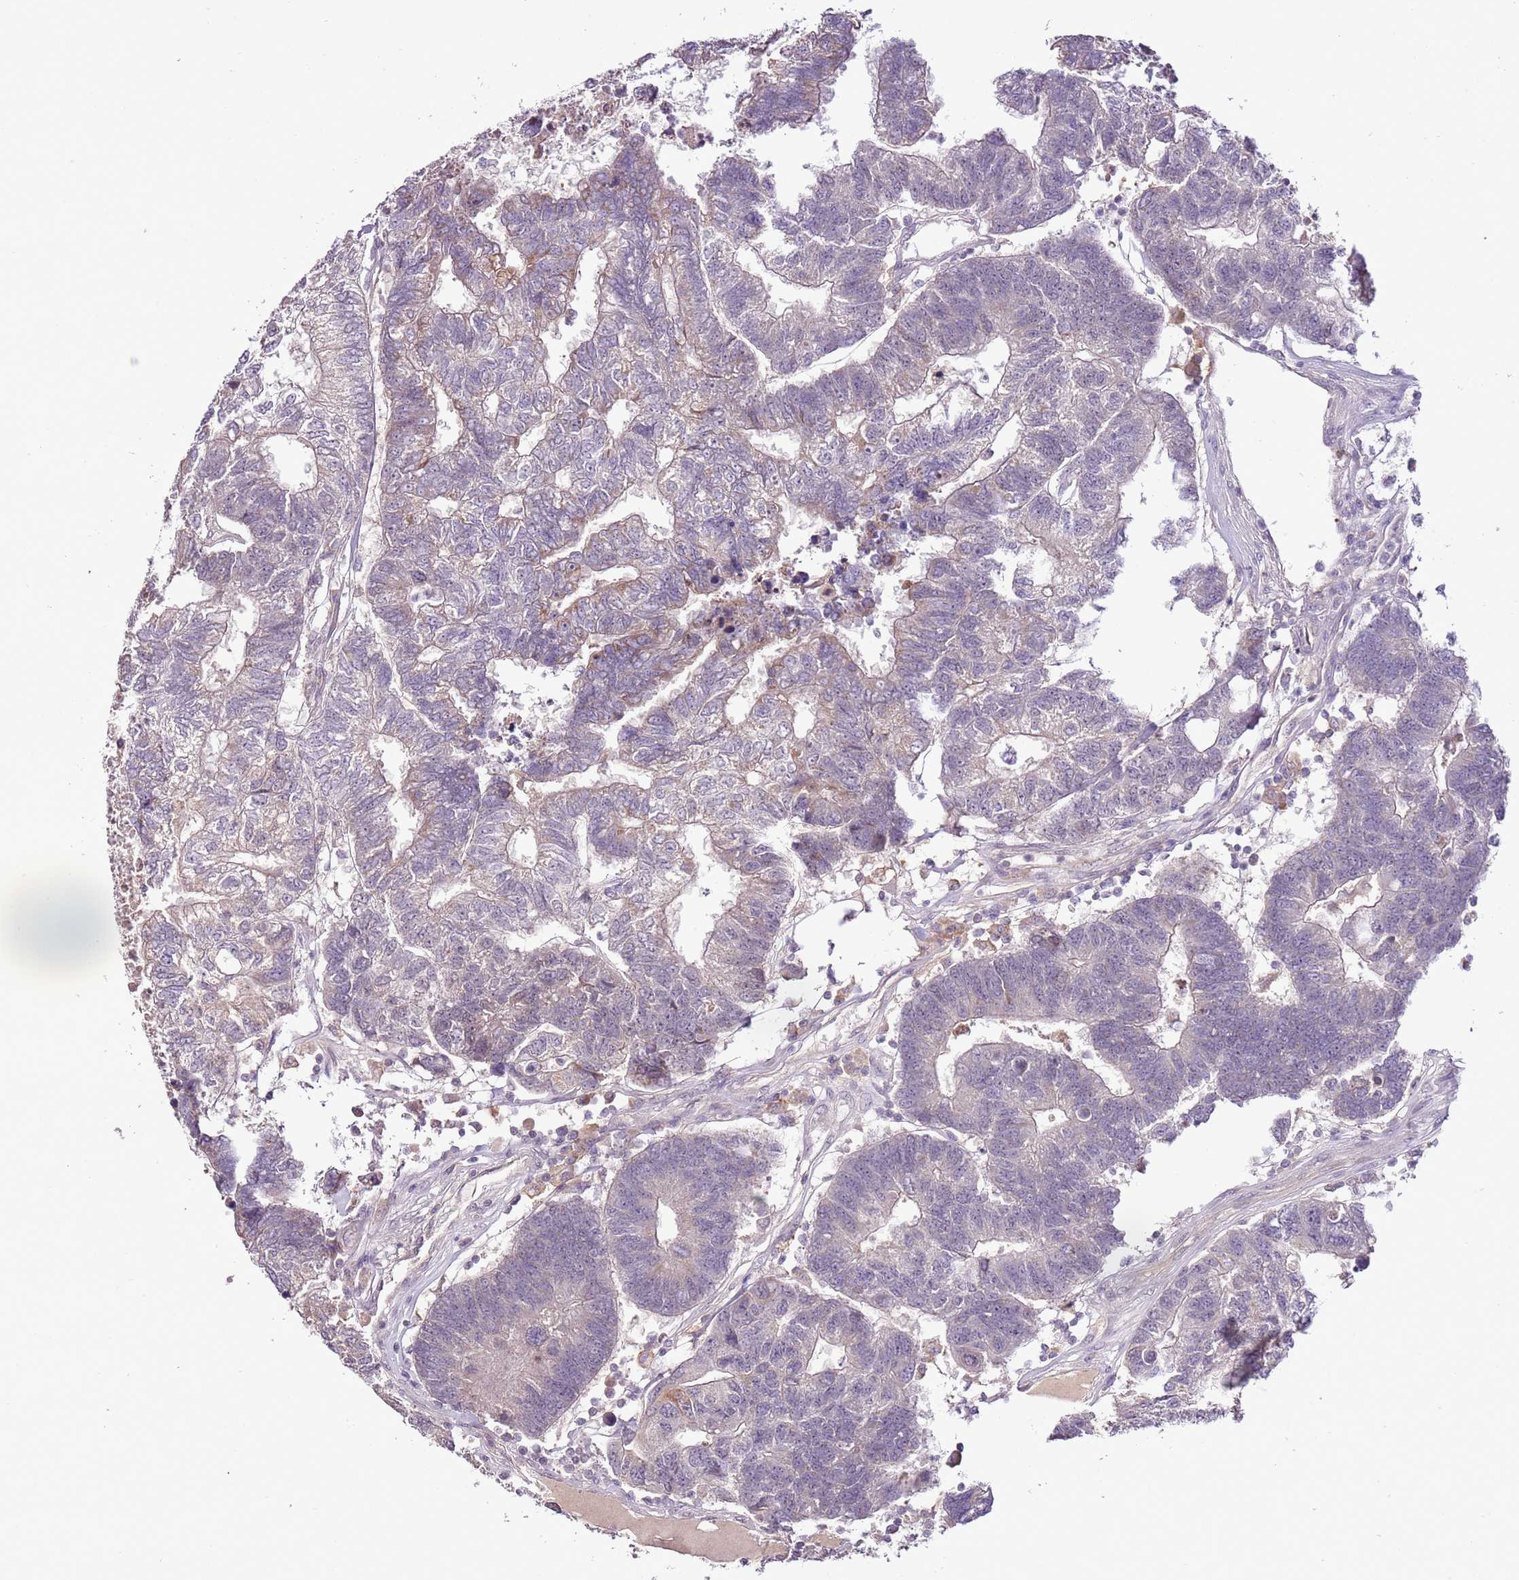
{"staining": {"intensity": "weak", "quantity": "25%-75%", "location": "cytoplasmic/membranous"}, "tissue": "colorectal cancer", "cell_type": "Tumor cells", "image_type": "cancer", "snomed": [{"axis": "morphology", "description": "Adenocarcinoma, NOS"}, {"axis": "topography", "description": "Colon"}], "caption": "Protein staining shows weak cytoplasmic/membranous staining in about 25%-75% of tumor cells in colorectal cancer (adenocarcinoma).", "gene": "CMKLR1", "patient": {"sex": "female", "age": 48}}